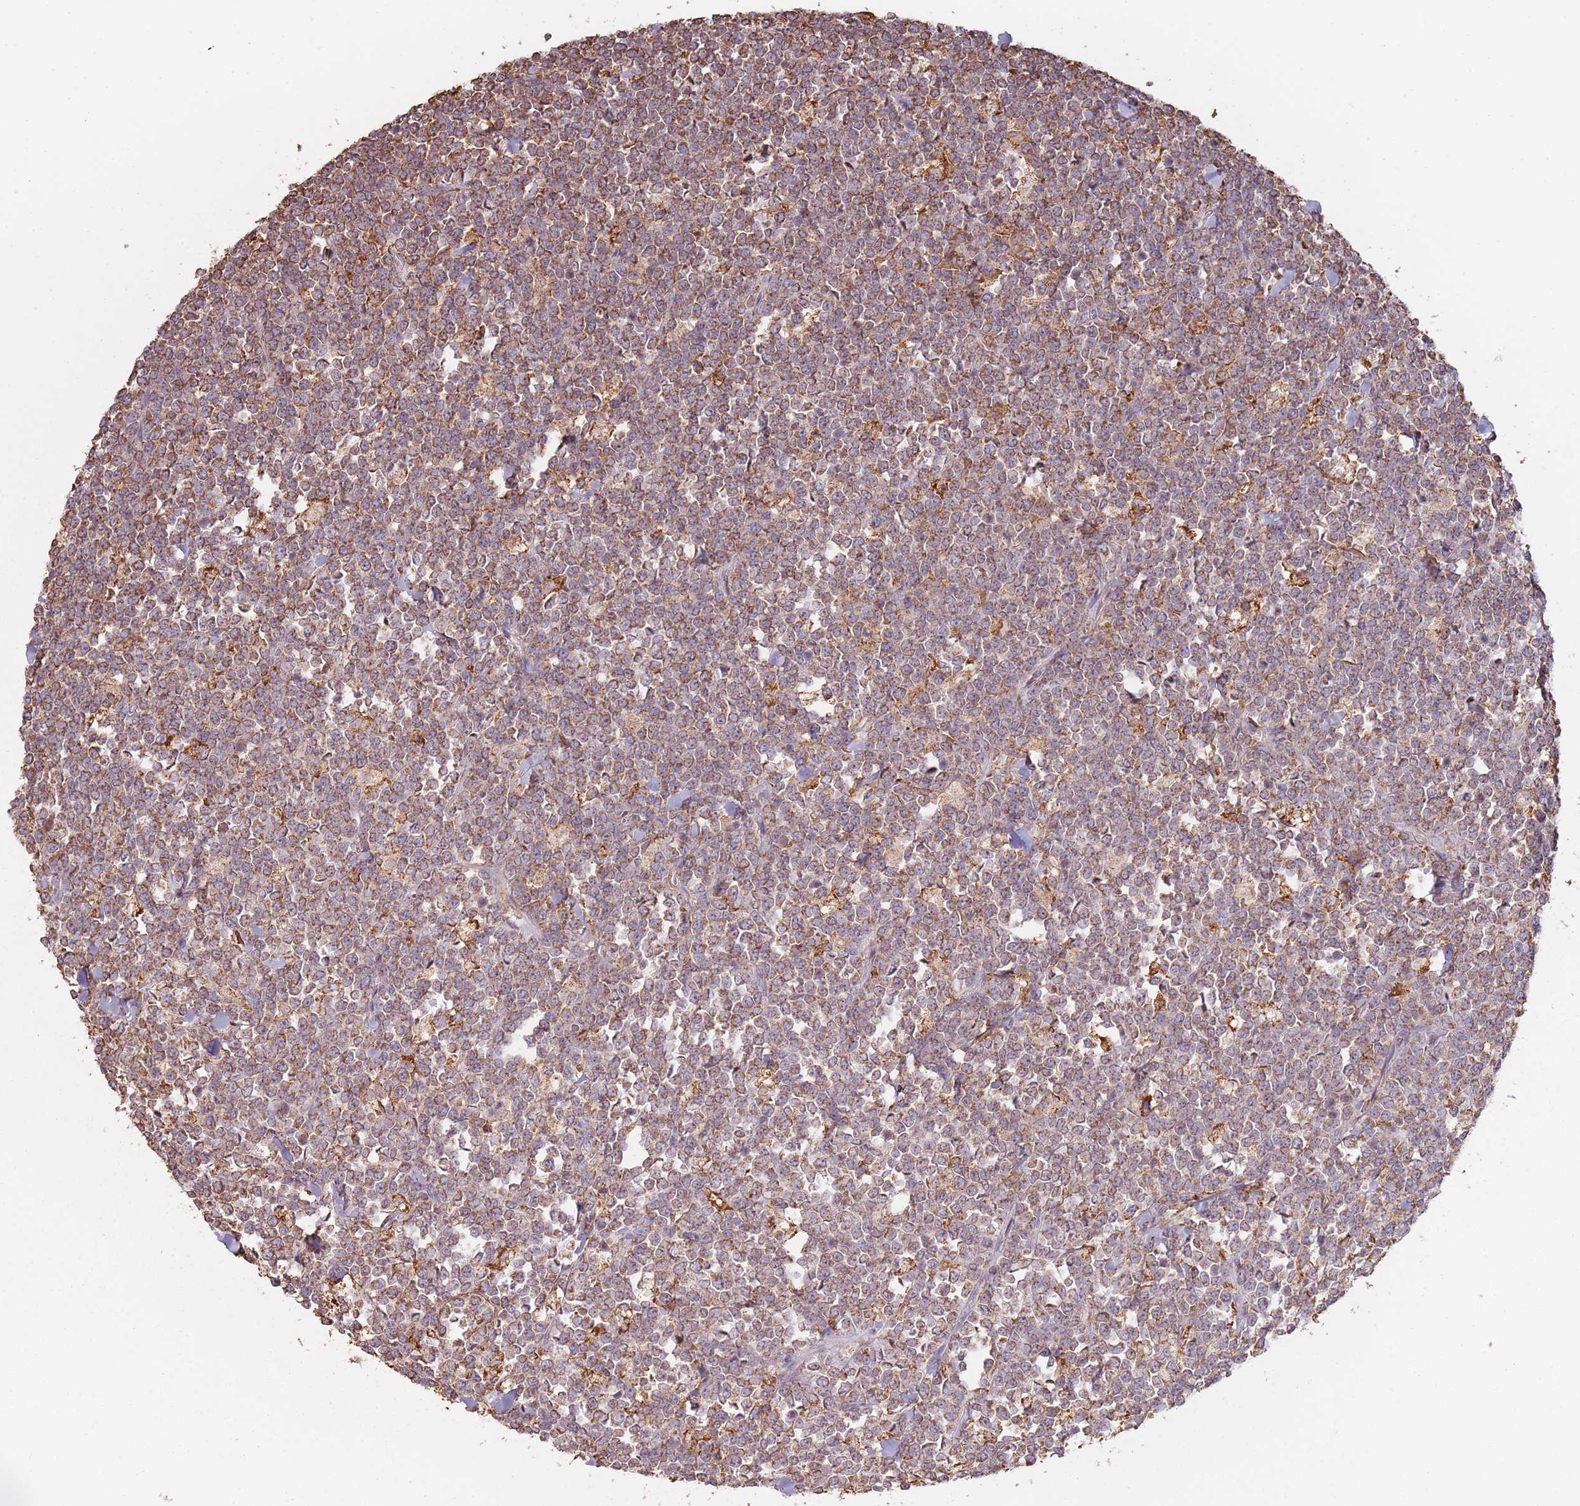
{"staining": {"intensity": "moderate", "quantity": "25%-75%", "location": "cytoplasmic/membranous"}, "tissue": "lymphoma", "cell_type": "Tumor cells", "image_type": "cancer", "snomed": [{"axis": "morphology", "description": "Malignant lymphoma, non-Hodgkin's type, High grade"}, {"axis": "topography", "description": "Small intestine"}], "caption": "Lymphoma stained with DAB (3,3'-diaminobenzidine) IHC shows medium levels of moderate cytoplasmic/membranous expression in approximately 25%-75% of tumor cells.", "gene": "ATOSB", "patient": {"sex": "male", "age": 8}}